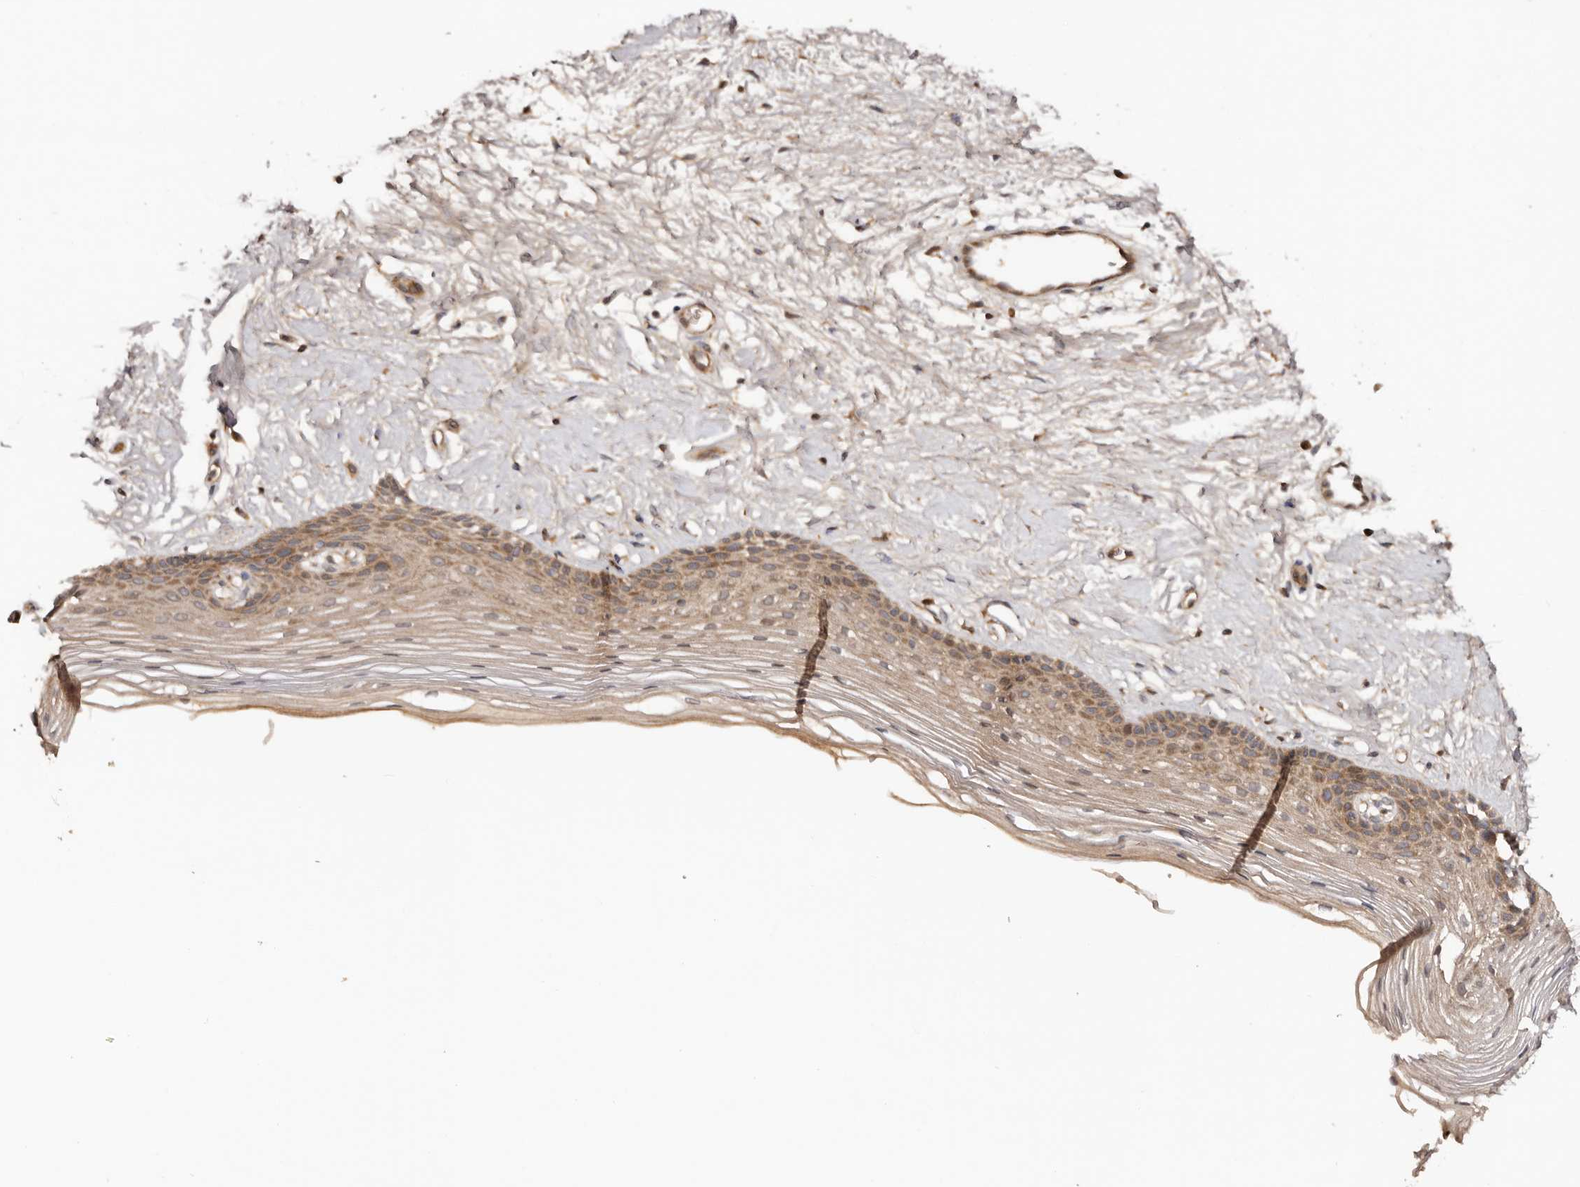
{"staining": {"intensity": "moderate", "quantity": "25%-75%", "location": "cytoplasmic/membranous"}, "tissue": "vagina", "cell_type": "Squamous epithelial cells", "image_type": "normal", "snomed": [{"axis": "morphology", "description": "Normal tissue, NOS"}, {"axis": "topography", "description": "Vagina"}], "caption": "Brown immunohistochemical staining in benign human vagina exhibits moderate cytoplasmic/membranous staining in approximately 25%-75% of squamous epithelial cells.", "gene": "PKIB", "patient": {"sex": "female", "age": 46}}